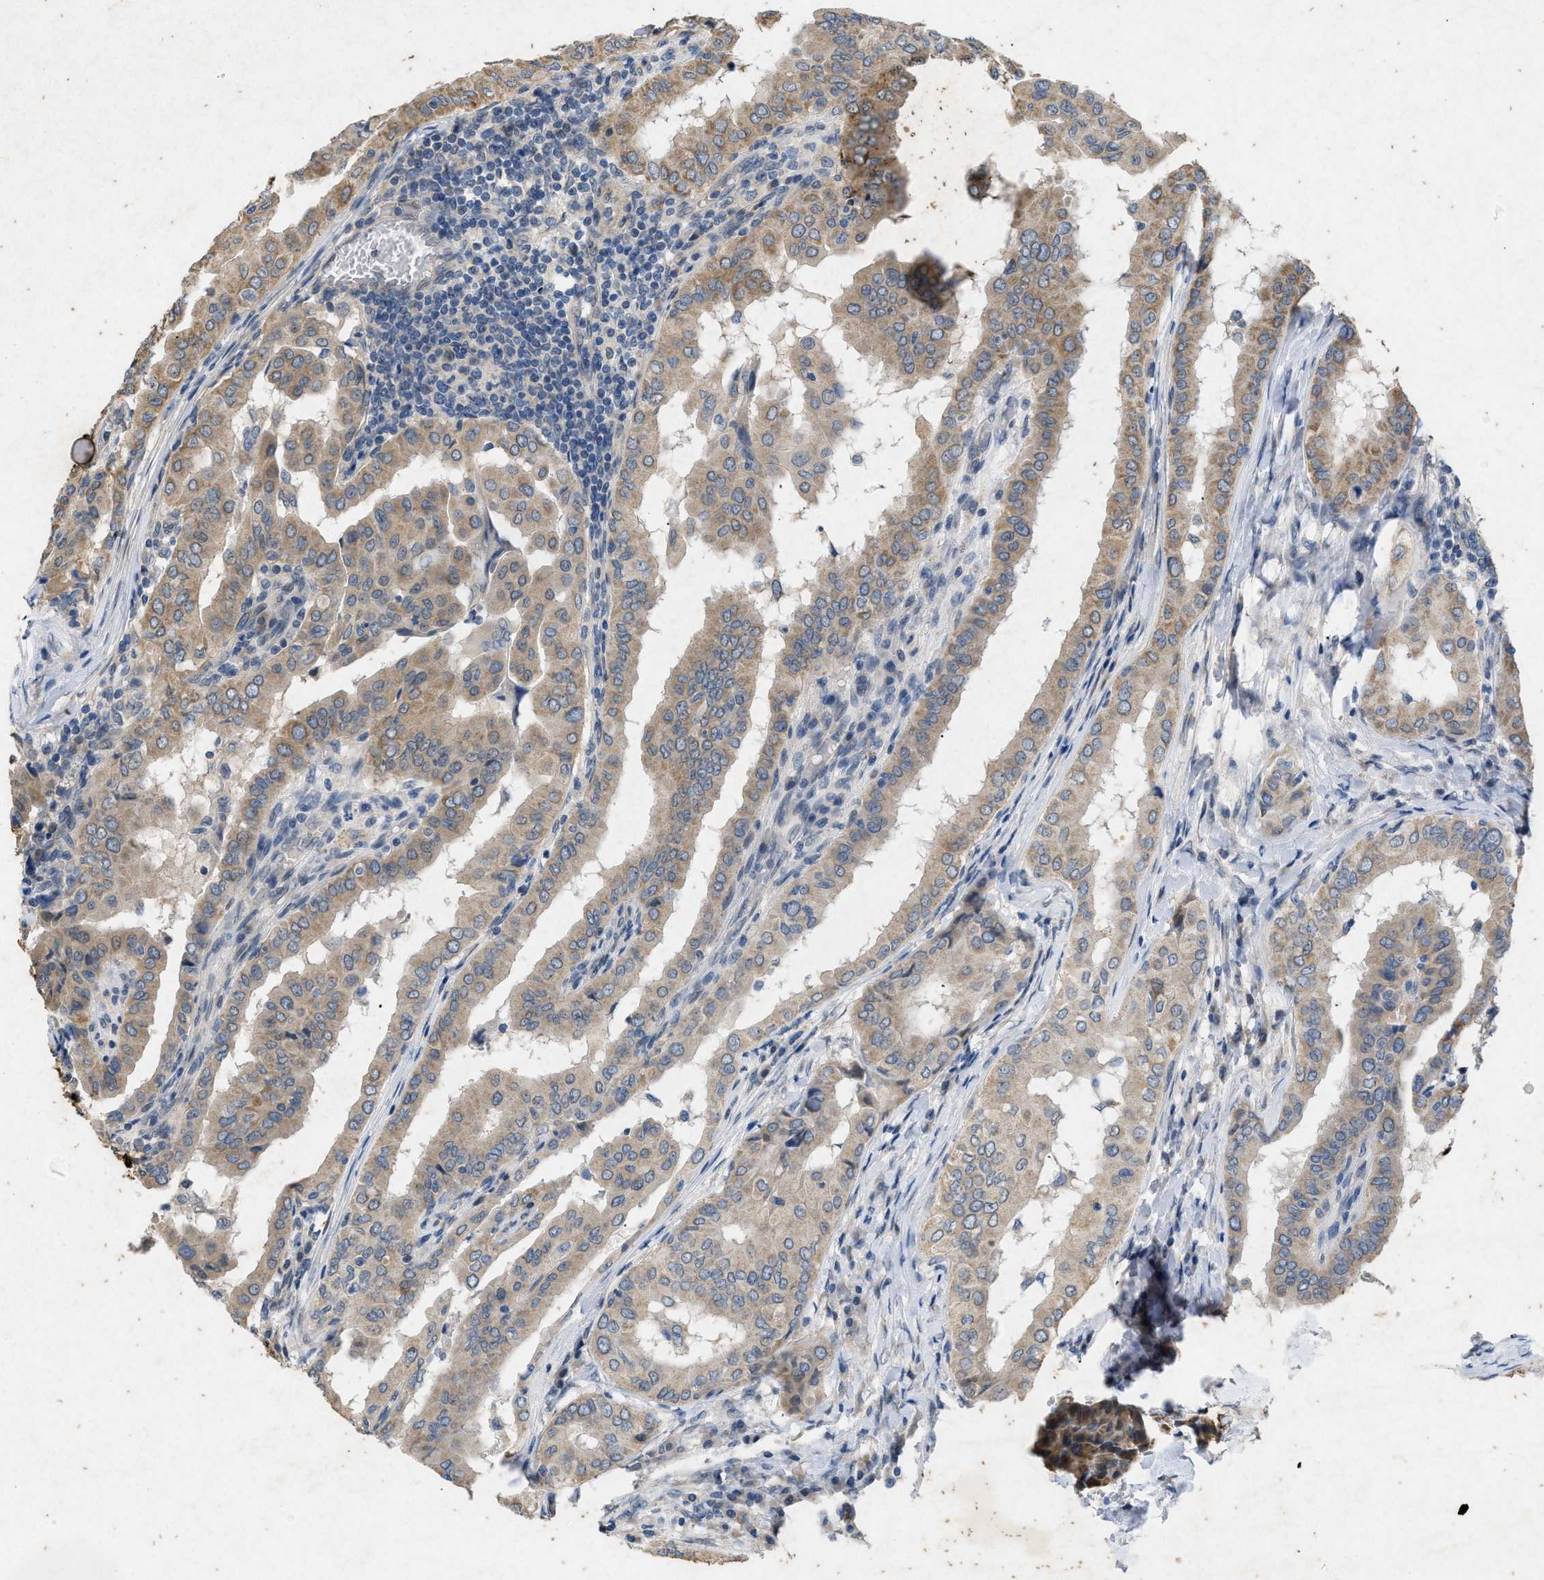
{"staining": {"intensity": "moderate", "quantity": ">75%", "location": "cytoplasmic/membranous"}, "tissue": "thyroid cancer", "cell_type": "Tumor cells", "image_type": "cancer", "snomed": [{"axis": "morphology", "description": "Papillary adenocarcinoma, NOS"}, {"axis": "topography", "description": "Thyroid gland"}], "caption": "This is an image of immunohistochemistry (IHC) staining of thyroid cancer, which shows moderate expression in the cytoplasmic/membranous of tumor cells.", "gene": "PRKG2", "patient": {"sex": "male", "age": 33}}